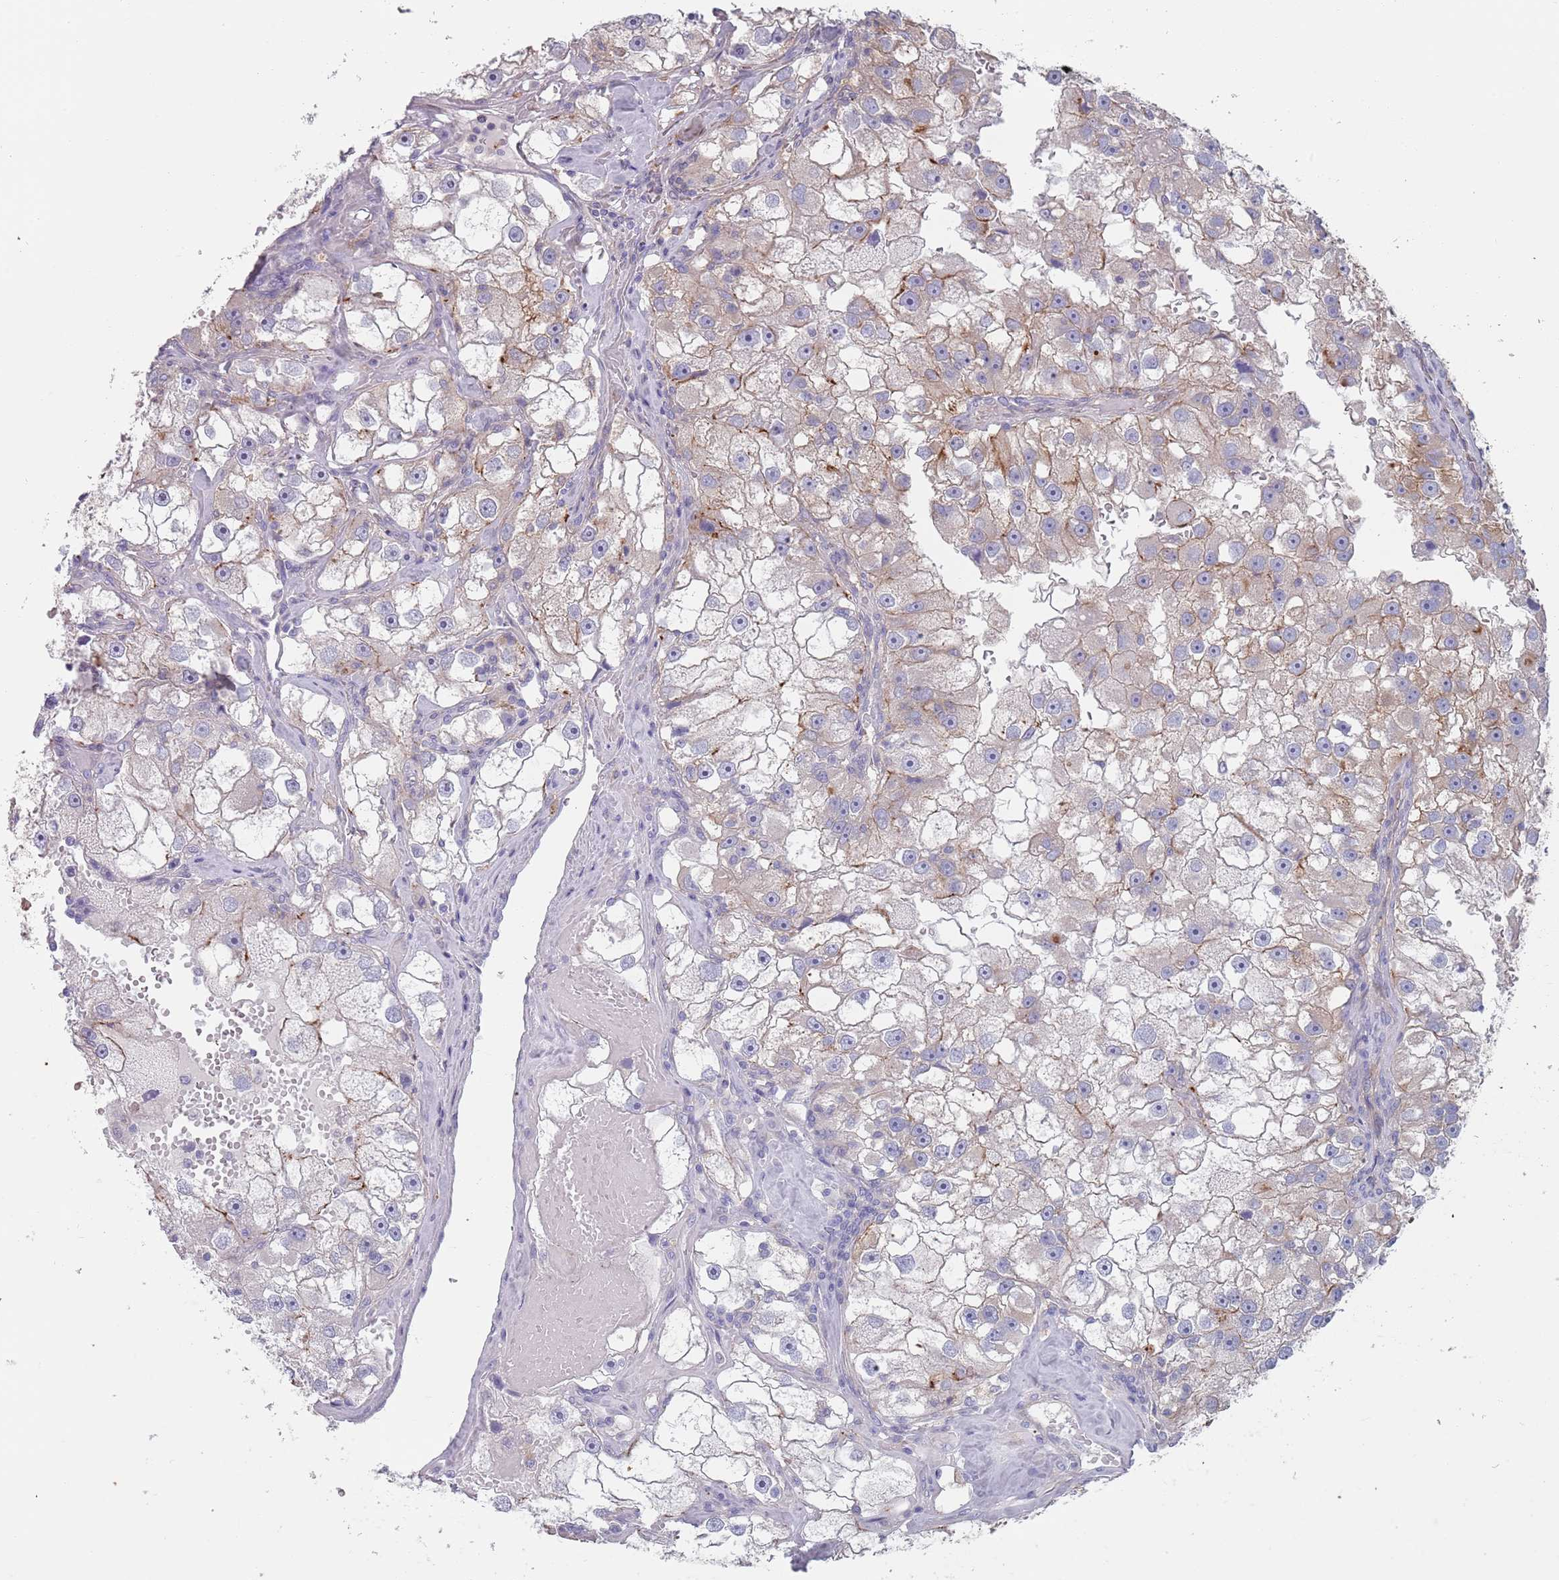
{"staining": {"intensity": "weak", "quantity": "<25%", "location": "cytoplasmic/membranous"}, "tissue": "renal cancer", "cell_type": "Tumor cells", "image_type": "cancer", "snomed": [{"axis": "morphology", "description": "Adenocarcinoma, NOS"}, {"axis": "topography", "description": "Kidney"}], "caption": "Tumor cells are negative for protein expression in human renal adenocarcinoma. Nuclei are stained in blue.", "gene": "APPL2", "patient": {"sex": "male", "age": 63}}